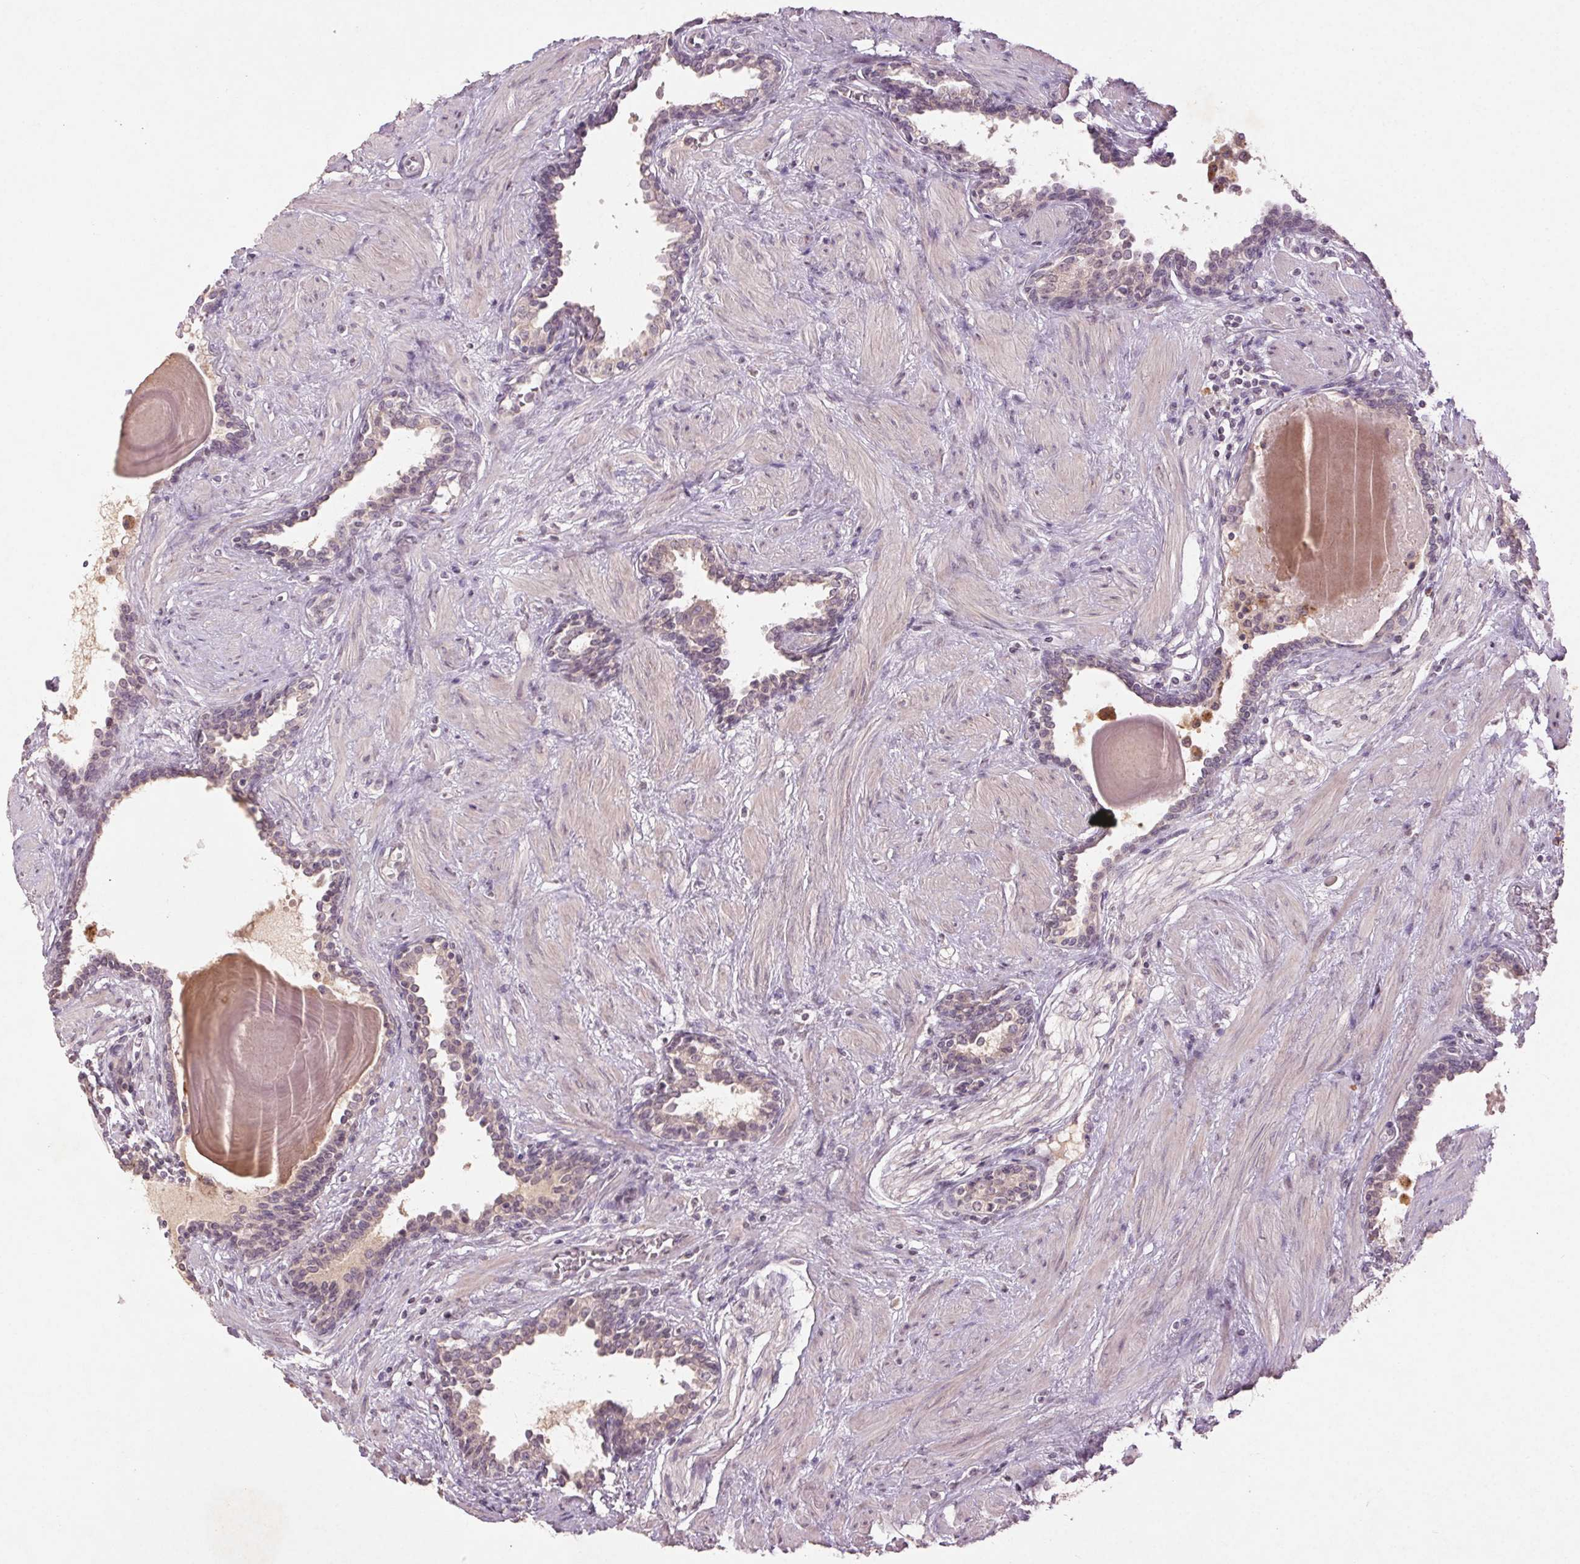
{"staining": {"intensity": "weak", "quantity": "<25%", "location": "cytoplasmic/membranous"}, "tissue": "prostate", "cell_type": "Glandular cells", "image_type": "normal", "snomed": [{"axis": "morphology", "description": "Normal tissue, NOS"}, {"axis": "topography", "description": "Prostate"}], "caption": "The micrograph shows no significant positivity in glandular cells of prostate. The staining is performed using DAB (3,3'-diaminobenzidine) brown chromogen with nuclei counter-stained in using hematoxylin.", "gene": "ENSG00000255641", "patient": {"sex": "male", "age": 55}}